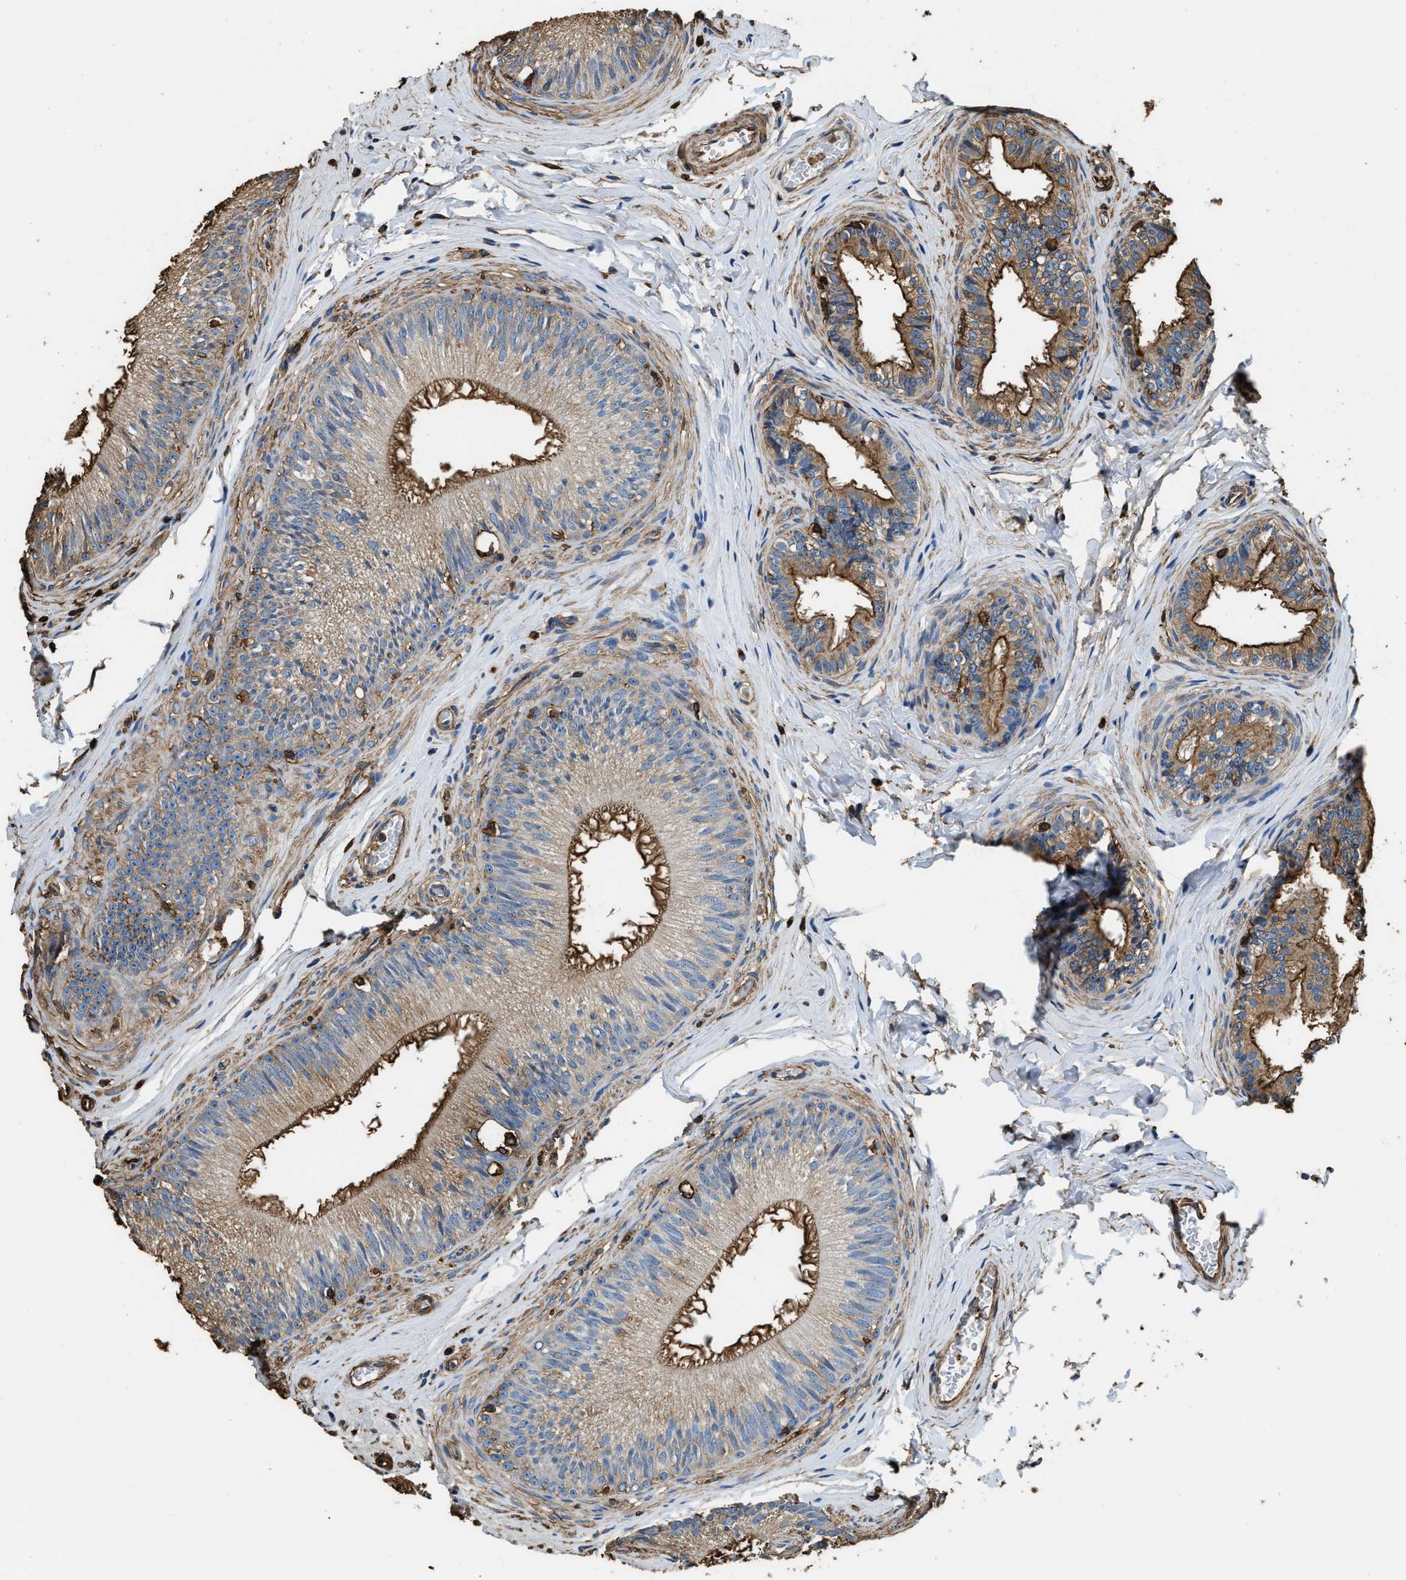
{"staining": {"intensity": "strong", "quantity": "<25%", "location": "cytoplasmic/membranous"}, "tissue": "epididymis", "cell_type": "Glandular cells", "image_type": "normal", "snomed": [{"axis": "morphology", "description": "Normal tissue, NOS"}, {"axis": "topography", "description": "Testis"}, {"axis": "topography", "description": "Epididymis"}], "caption": "IHC image of normal epididymis stained for a protein (brown), which displays medium levels of strong cytoplasmic/membranous positivity in about <25% of glandular cells.", "gene": "ACCS", "patient": {"sex": "male", "age": 36}}